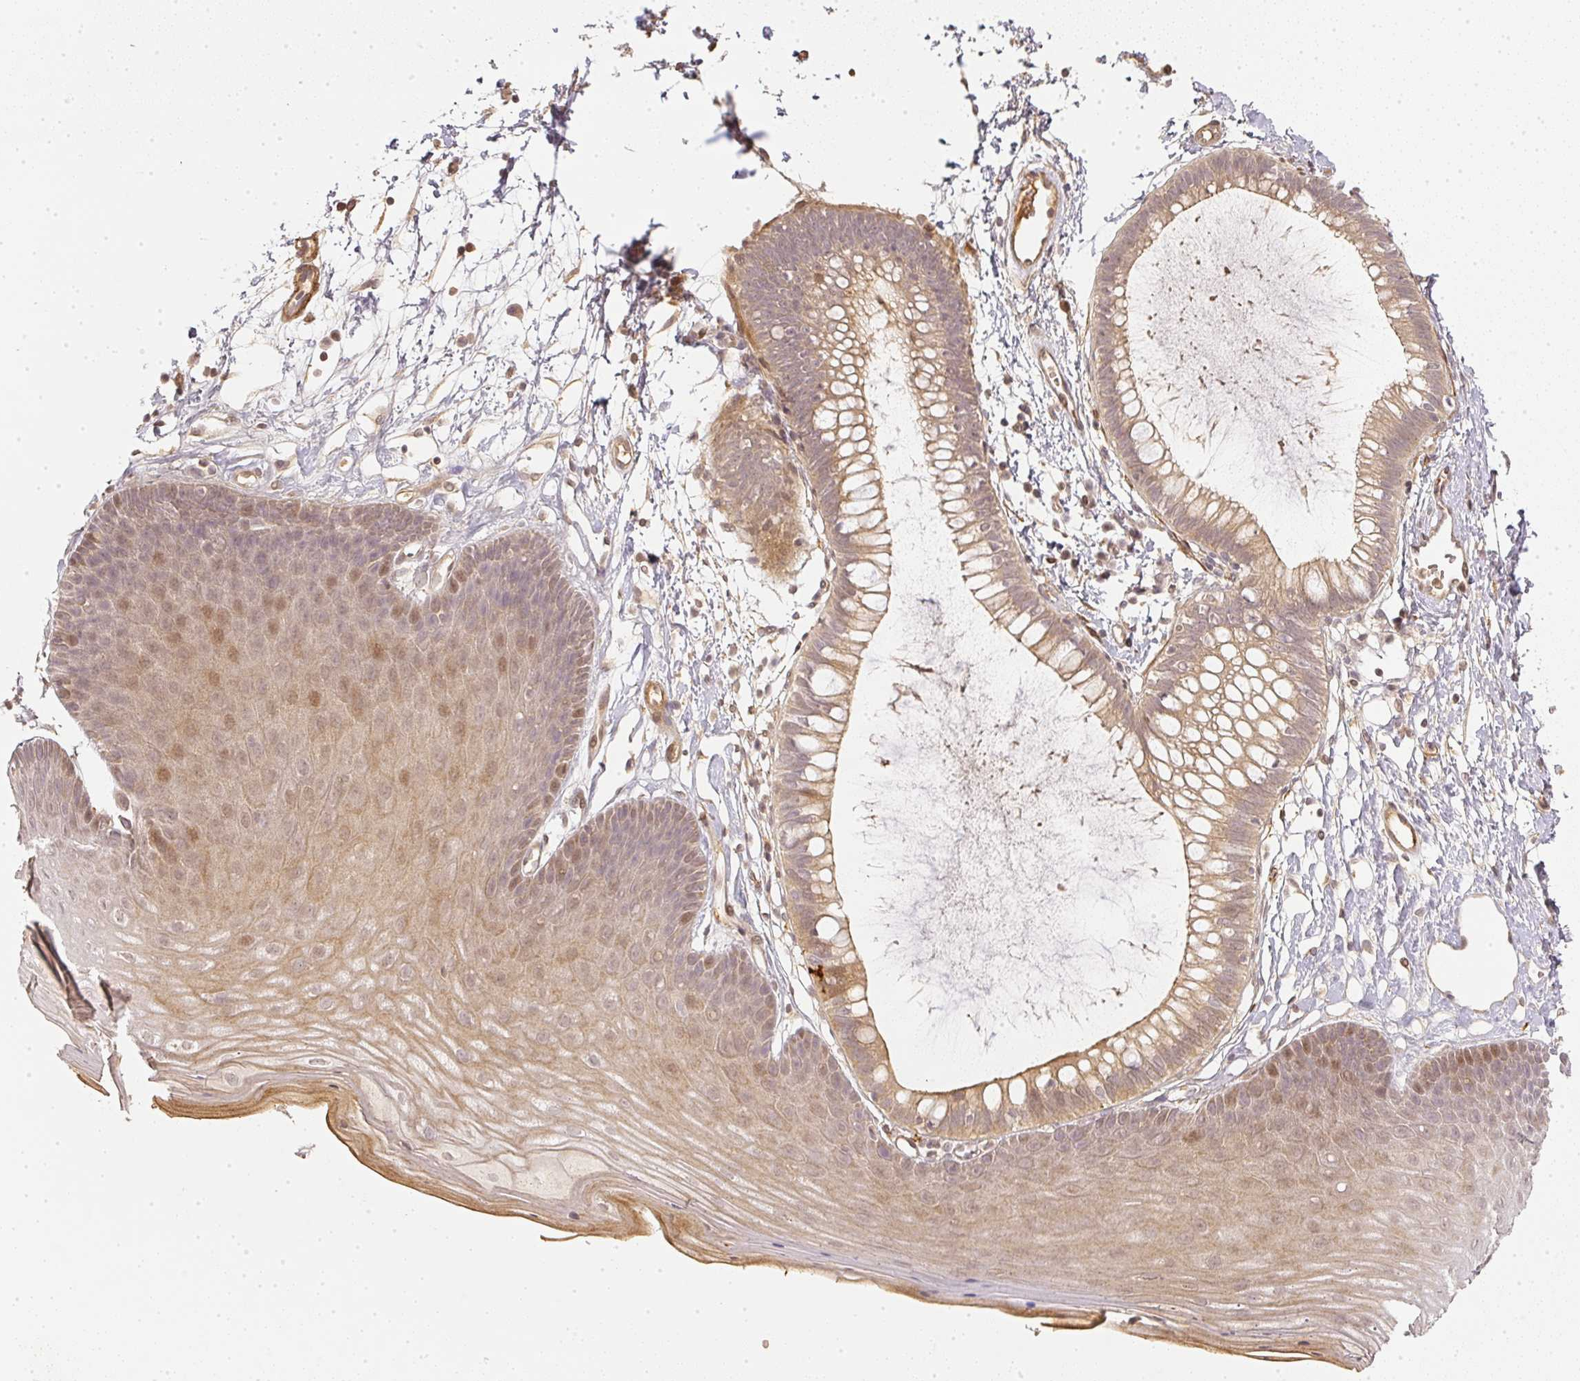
{"staining": {"intensity": "negative", "quantity": "none", "location": "none"}, "tissue": "skin", "cell_type": "Epidermal cells", "image_type": "normal", "snomed": [{"axis": "morphology", "description": "Normal tissue, NOS"}, {"axis": "topography", "description": "Anal"}], "caption": "The histopathology image exhibits no significant expression in epidermal cells of skin.", "gene": "SERPINE1", "patient": {"sex": "male", "age": 53}}